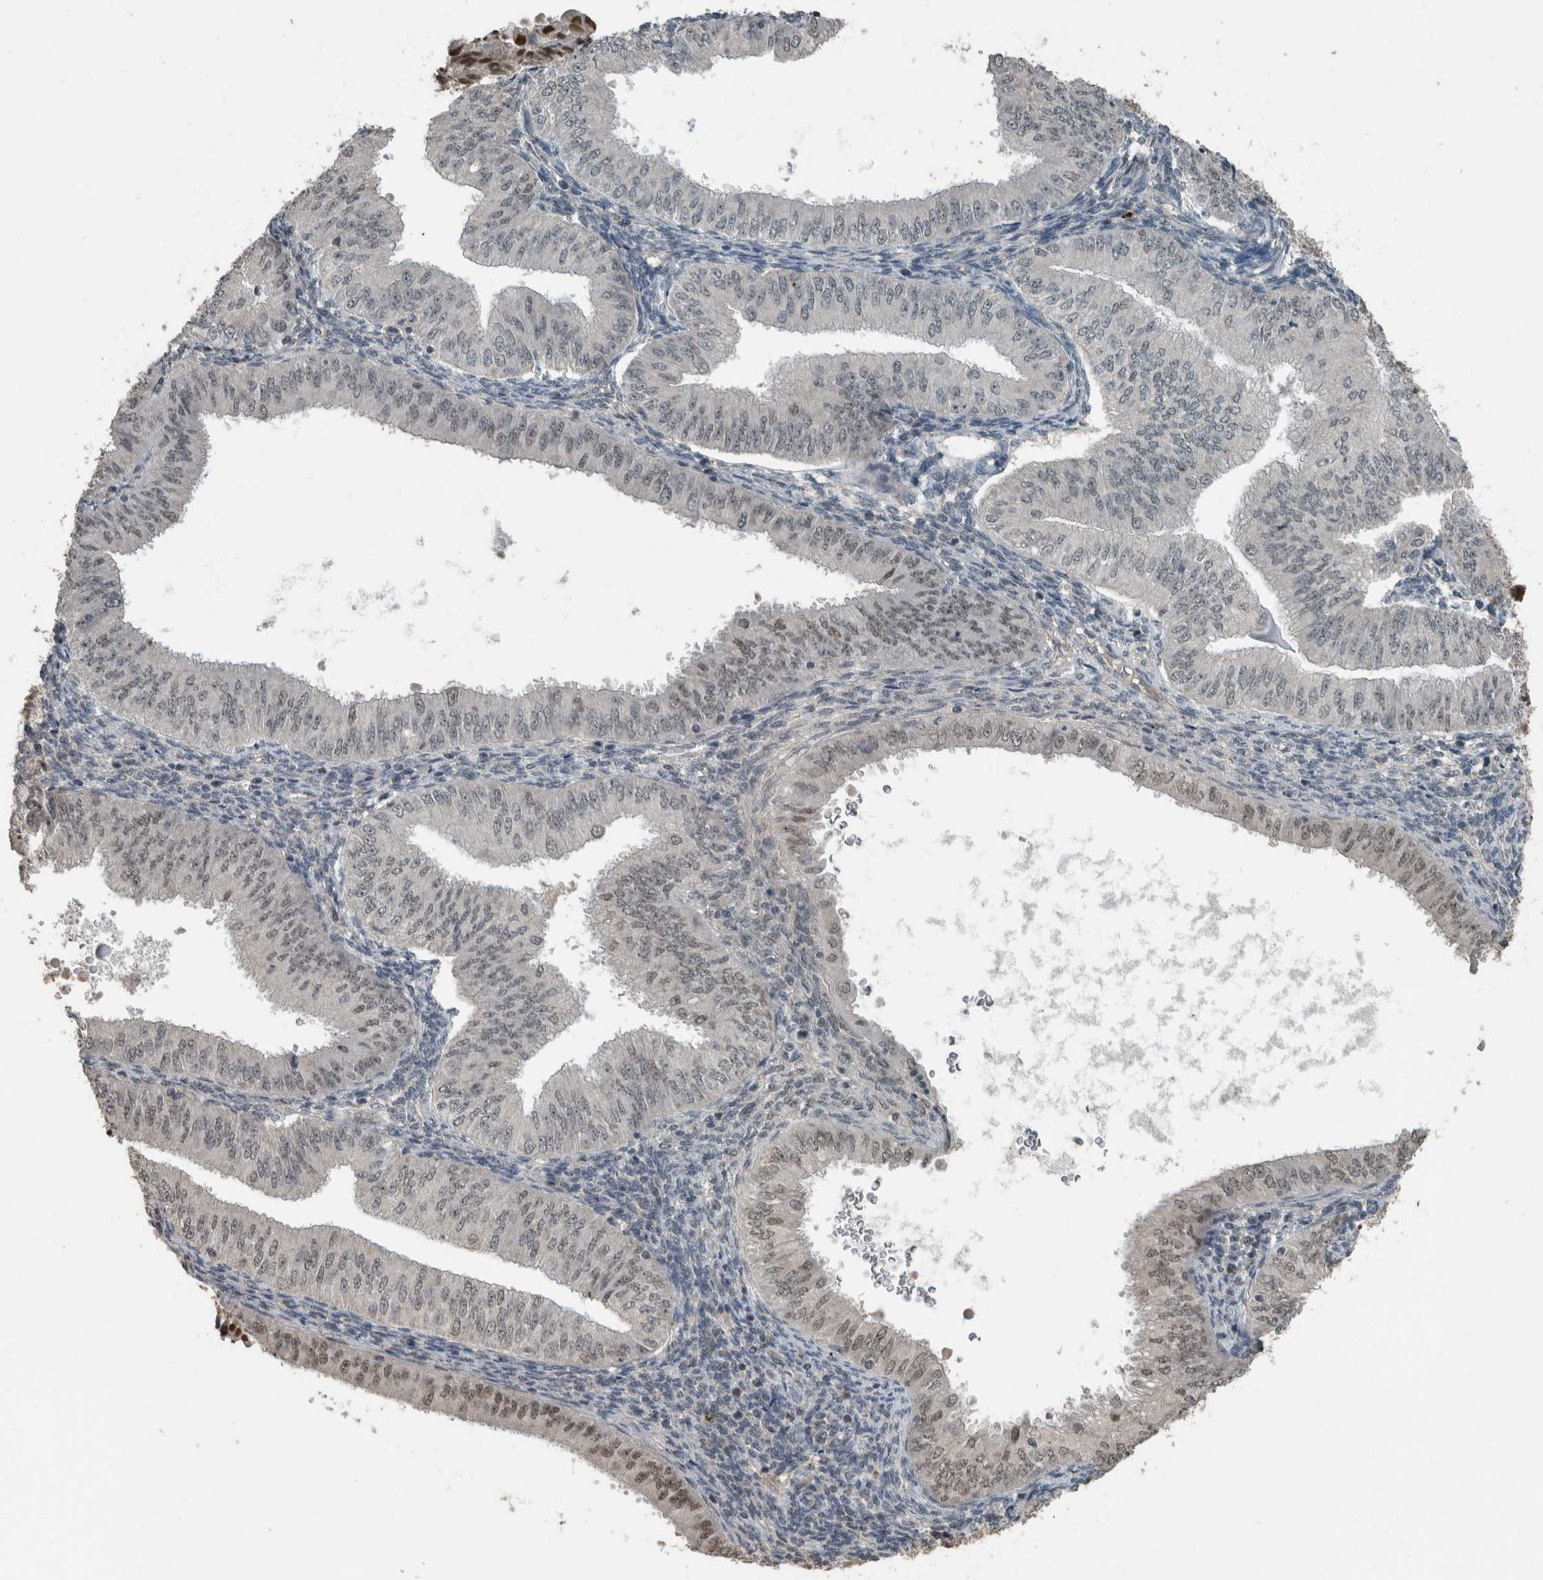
{"staining": {"intensity": "weak", "quantity": "25%-75%", "location": "nuclear"}, "tissue": "endometrial cancer", "cell_type": "Tumor cells", "image_type": "cancer", "snomed": [{"axis": "morphology", "description": "Normal tissue, NOS"}, {"axis": "morphology", "description": "Adenocarcinoma, NOS"}, {"axis": "topography", "description": "Endometrium"}], "caption": "Immunohistochemical staining of human endometrial adenocarcinoma reveals low levels of weak nuclear staining in approximately 25%-75% of tumor cells.", "gene": "ZNF24", "patient": {"sex": "female", "age": 53}}